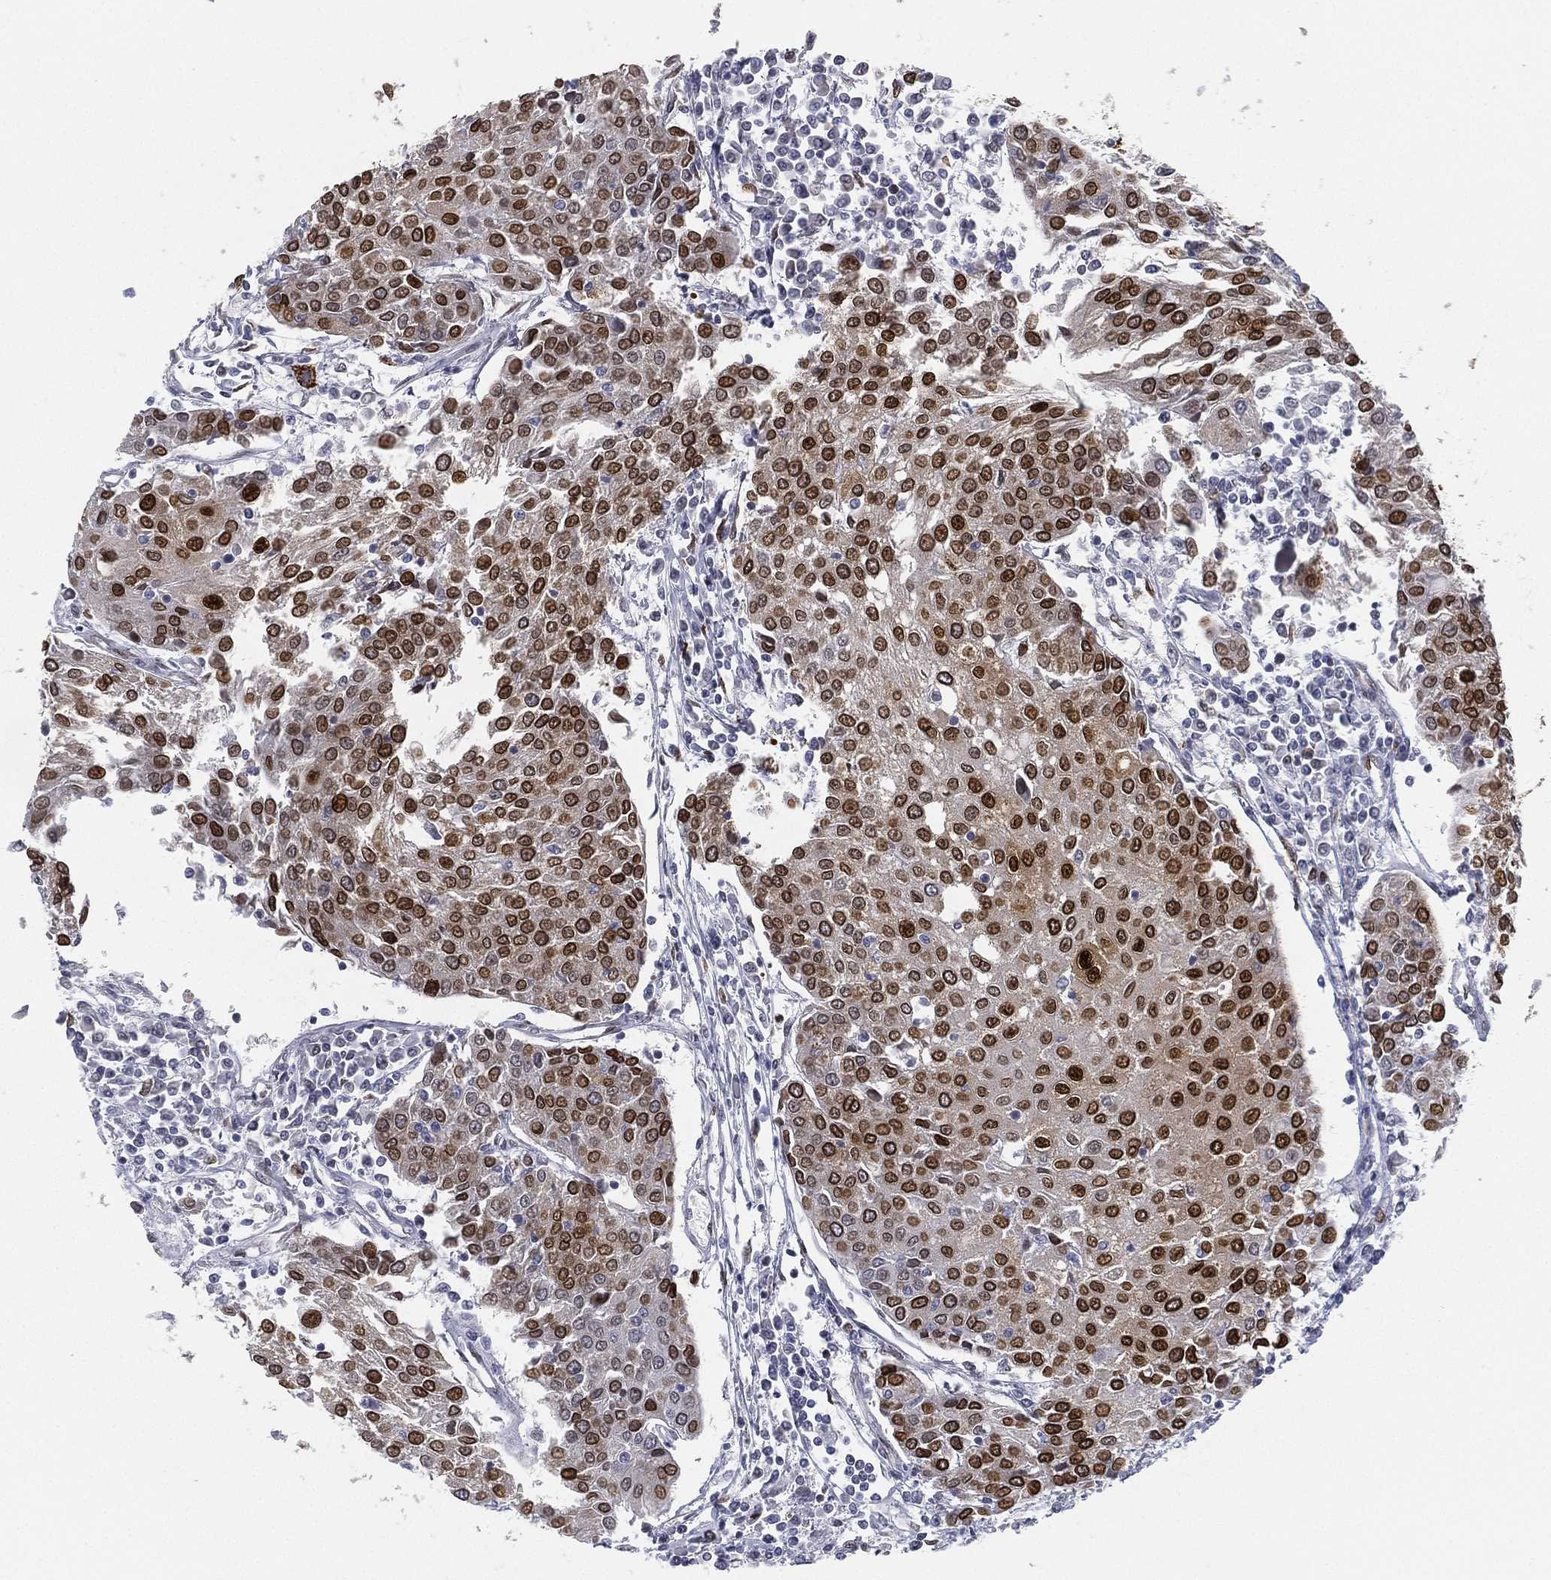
{"staining": {"intensity": "strong", "quantity": "25%-75%", "location": "nuclear"}, "tissue": "urothelial cancer", "cell_type": "Tumor cells", "image_type": "cancer", "snomed": [{"axis": "morphology", "description": "Urothelial carcinoma, High grade"}, {"axis": "topography", "description": "Urinary bladder"}], "caption": "Urothelial cancer stained with a brown dye demonstrates strong nuclear positive staining in approximately 25%-75% of tumor cells.", "gene": "LMNB1", "patient": {"sex": "female", "age": 85}}